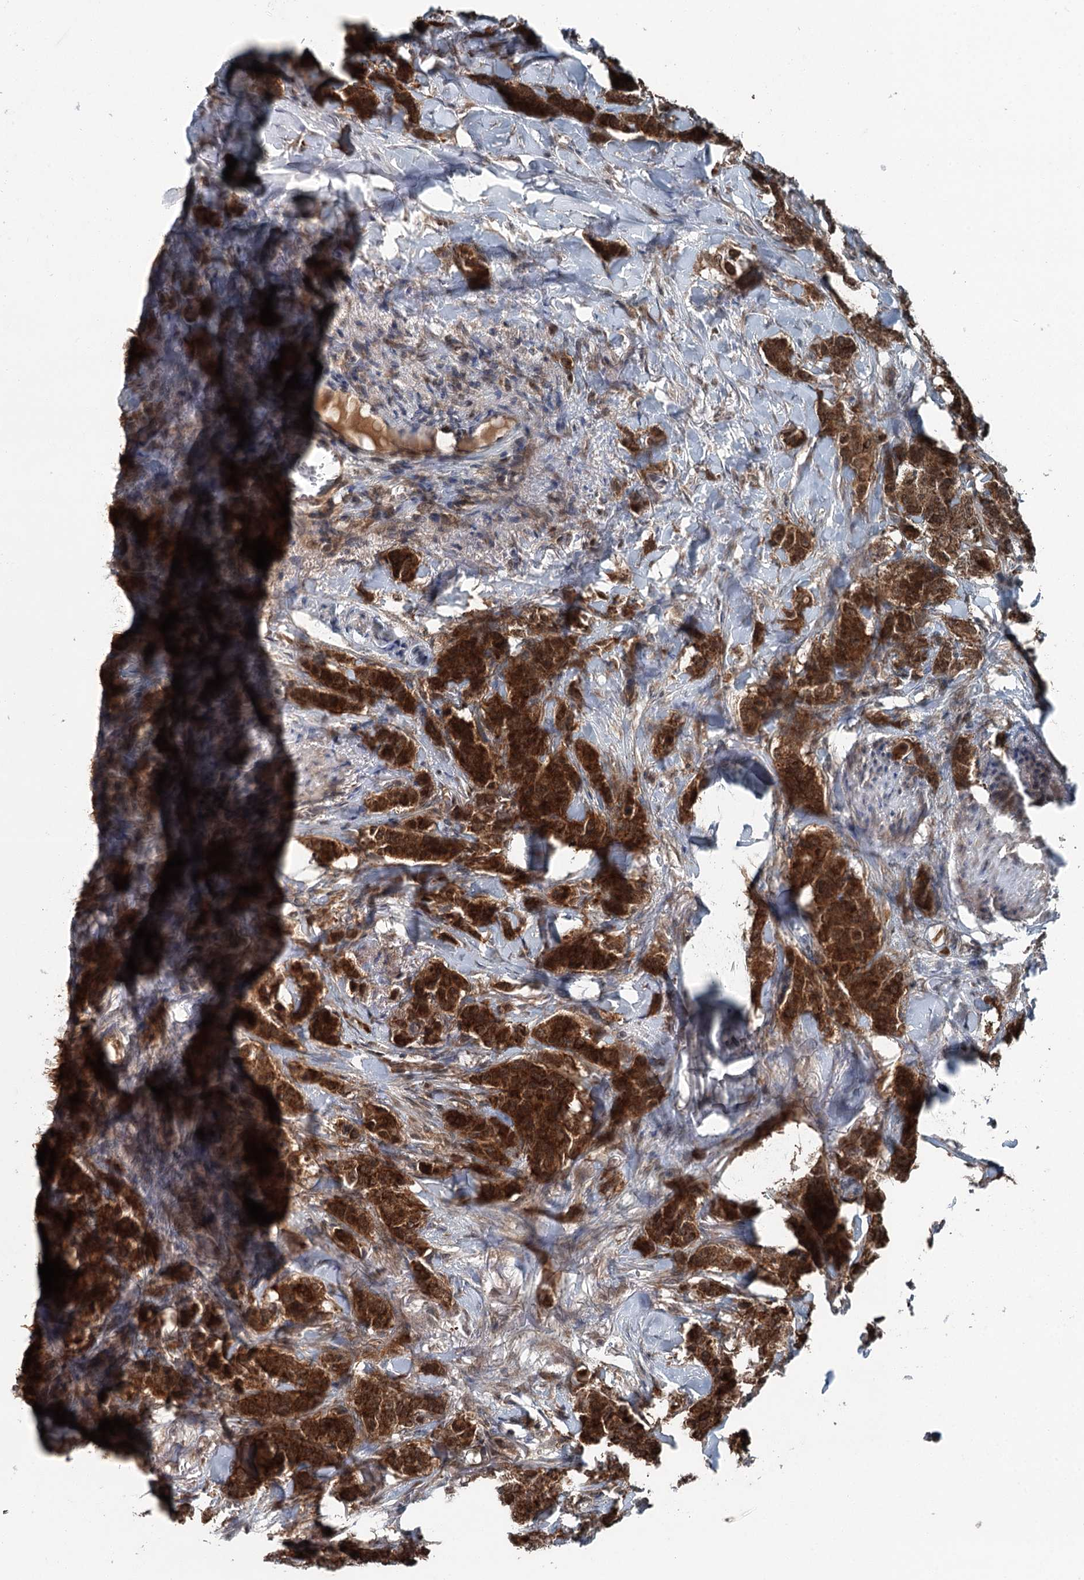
{"staining": {"intensity": "strong", "quantity": ">75%", "location": "cytoplasmic/membranous"}, "tissue": "breast cancer", "cell_type": "Tumor cells", "image_type": "cancer", "snomed": [{"axis": "morphology", "description": "Duct carcinoma"}, {"axis": "topography", "description": "Breast"}], "caption": "Immunohistochemical staining of human breast invasive ductal carcinoma displays high levels of strong cytoplasmic/membranous staining in approximately >75% of tumor cells. The staining is performed using DAB brown chromogen to label protein expression. The nuclei are counter-stained blue using hematoxylin.", "gene": "WAPL", "patient": {"sex": "female", "age": 40}}